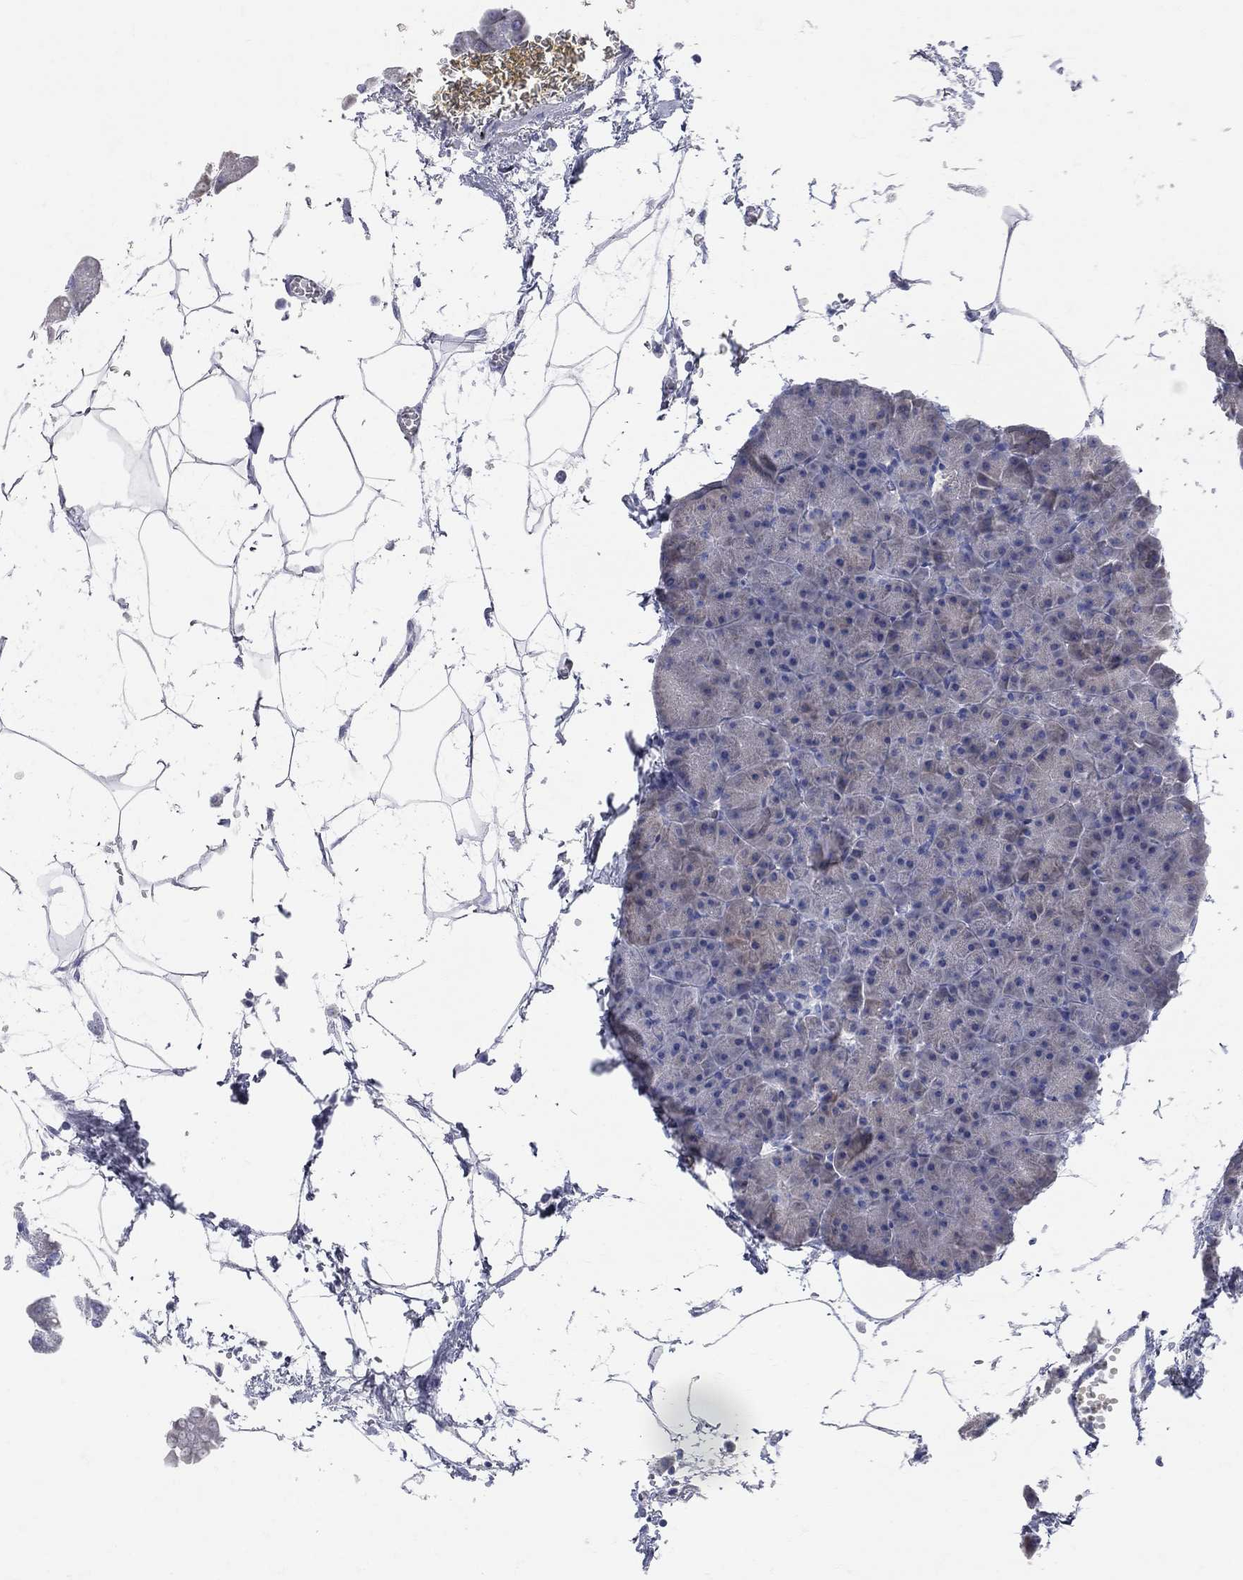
{"staining": {"intensity": "weak", "quantity": "25%-75%", "location": "cytoplasmic/membranous"}, "tissue": "pancreas", "cell_type": "Exocrine glandular cells", "image_type": "normal", "snomed": [{"axis": "morphology", "description": "Normal tissue, NOS"}, {"axis": "topography", "description": "Adipose tissue"}, {"axis": "topography", "description": "Pancreas"}, {"axis": "topography", "description": "Peripheral nerve tissue"}], "caption": "High-power microscopy captured an immunohistochemistry image of normal pancreas, revealing weak cytoplasmic/membranous positivity in about 25%-75% of exocrine glandular cells. (Brightfield microscopy of DAB IHC at high magnification).", "gene": "AOX1", "patient": {"sex": "female", "age": 58}}